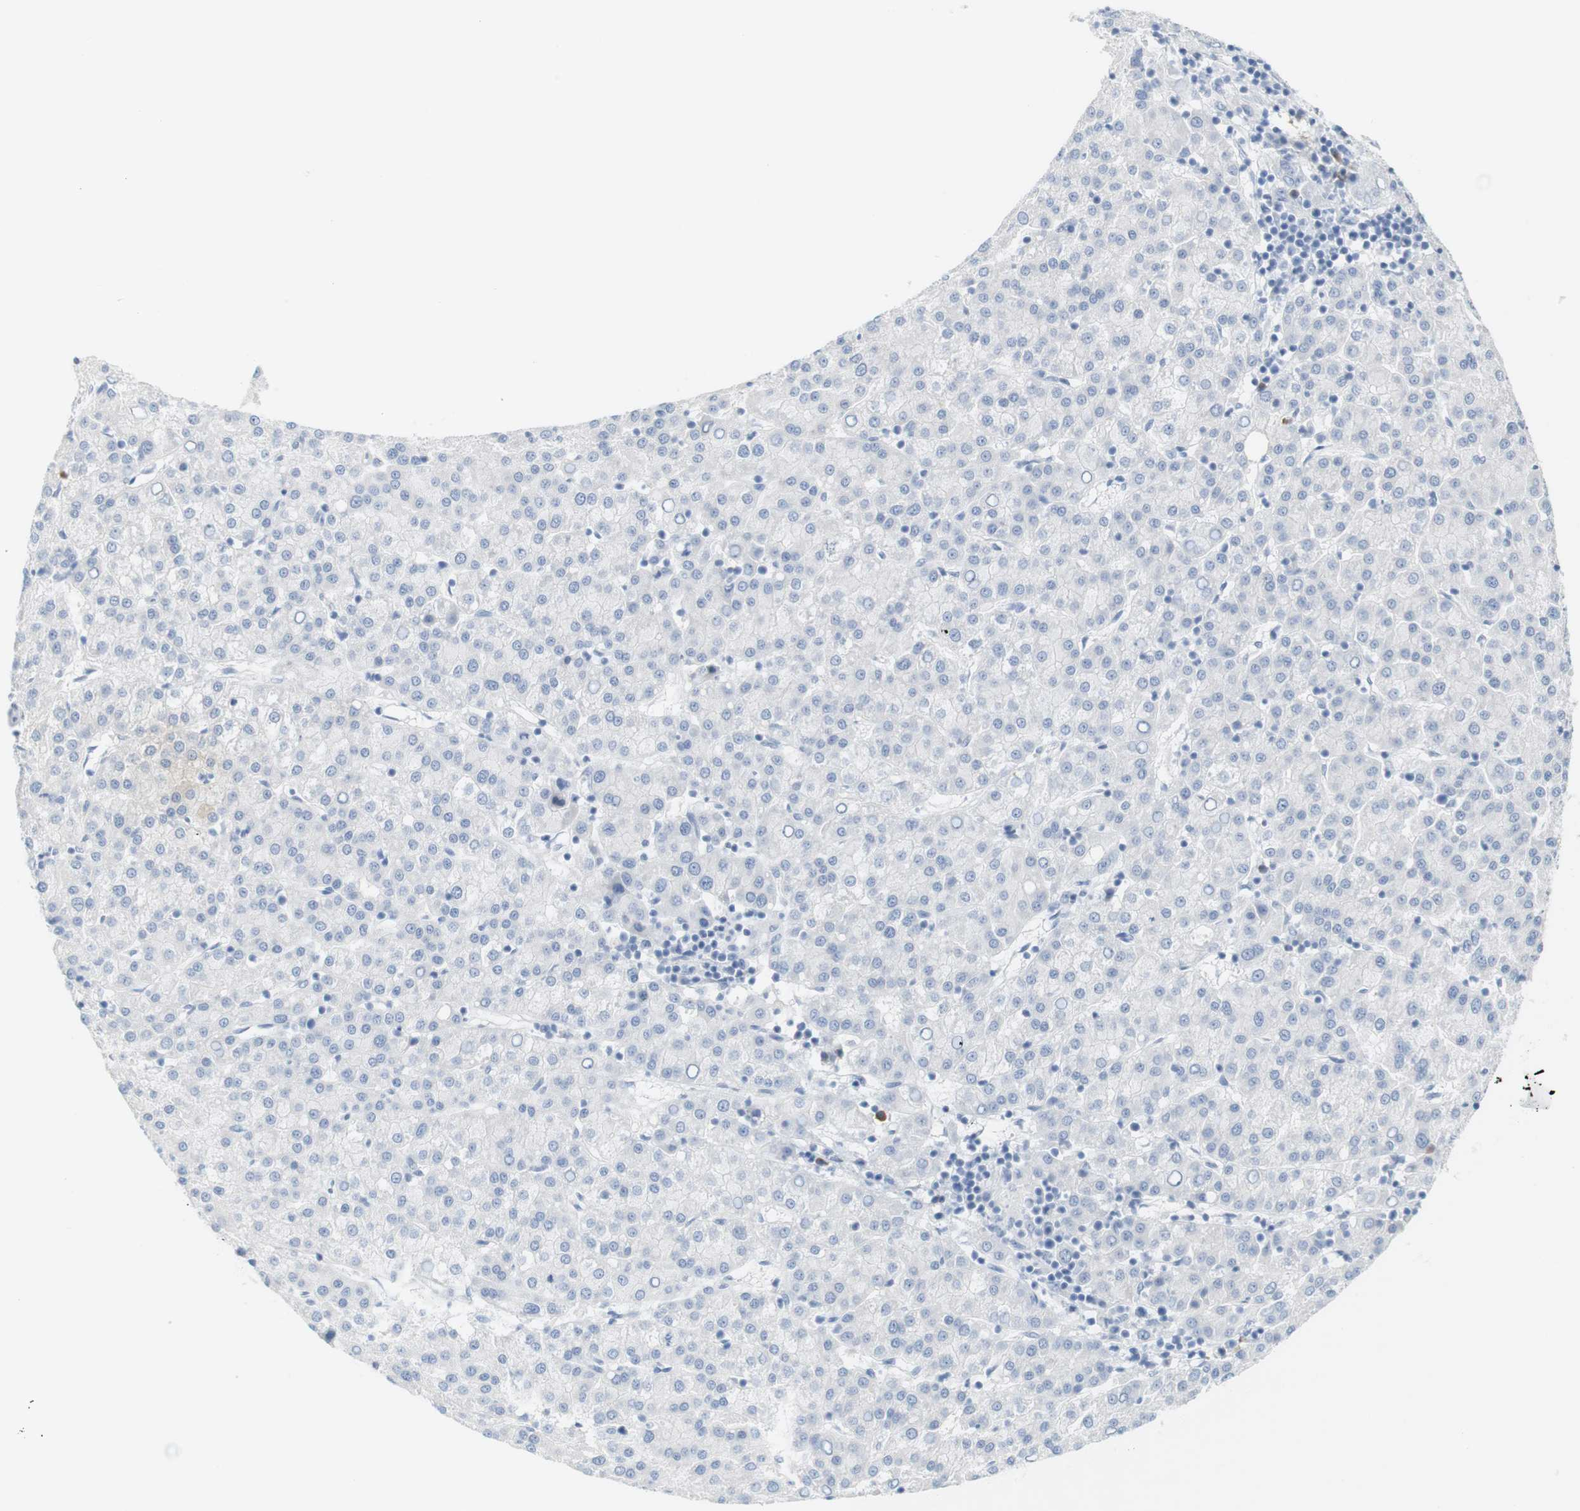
{"staining": {"intensity": "negative", "quantity": "none", "location": "none"}, "tissue": "liver cancer", "cell_type": "Tumor cells", "image_type": "cancer", "snomed": [{"axis": "morphology", "description": "Carcinoma, Hepatocellular, NOS"}, {"axis": "topography", "description": "Liver"}], "caption": "A histopathology image of human hepatocellular carcinoma (liver) is negative for staining in tumor cells. (DAB (3,3'-diaminobenzidine) IHC with hematoxylin counter stain).", "gene": "RGS9", "patient": {"sex": "female", "age": 58}}